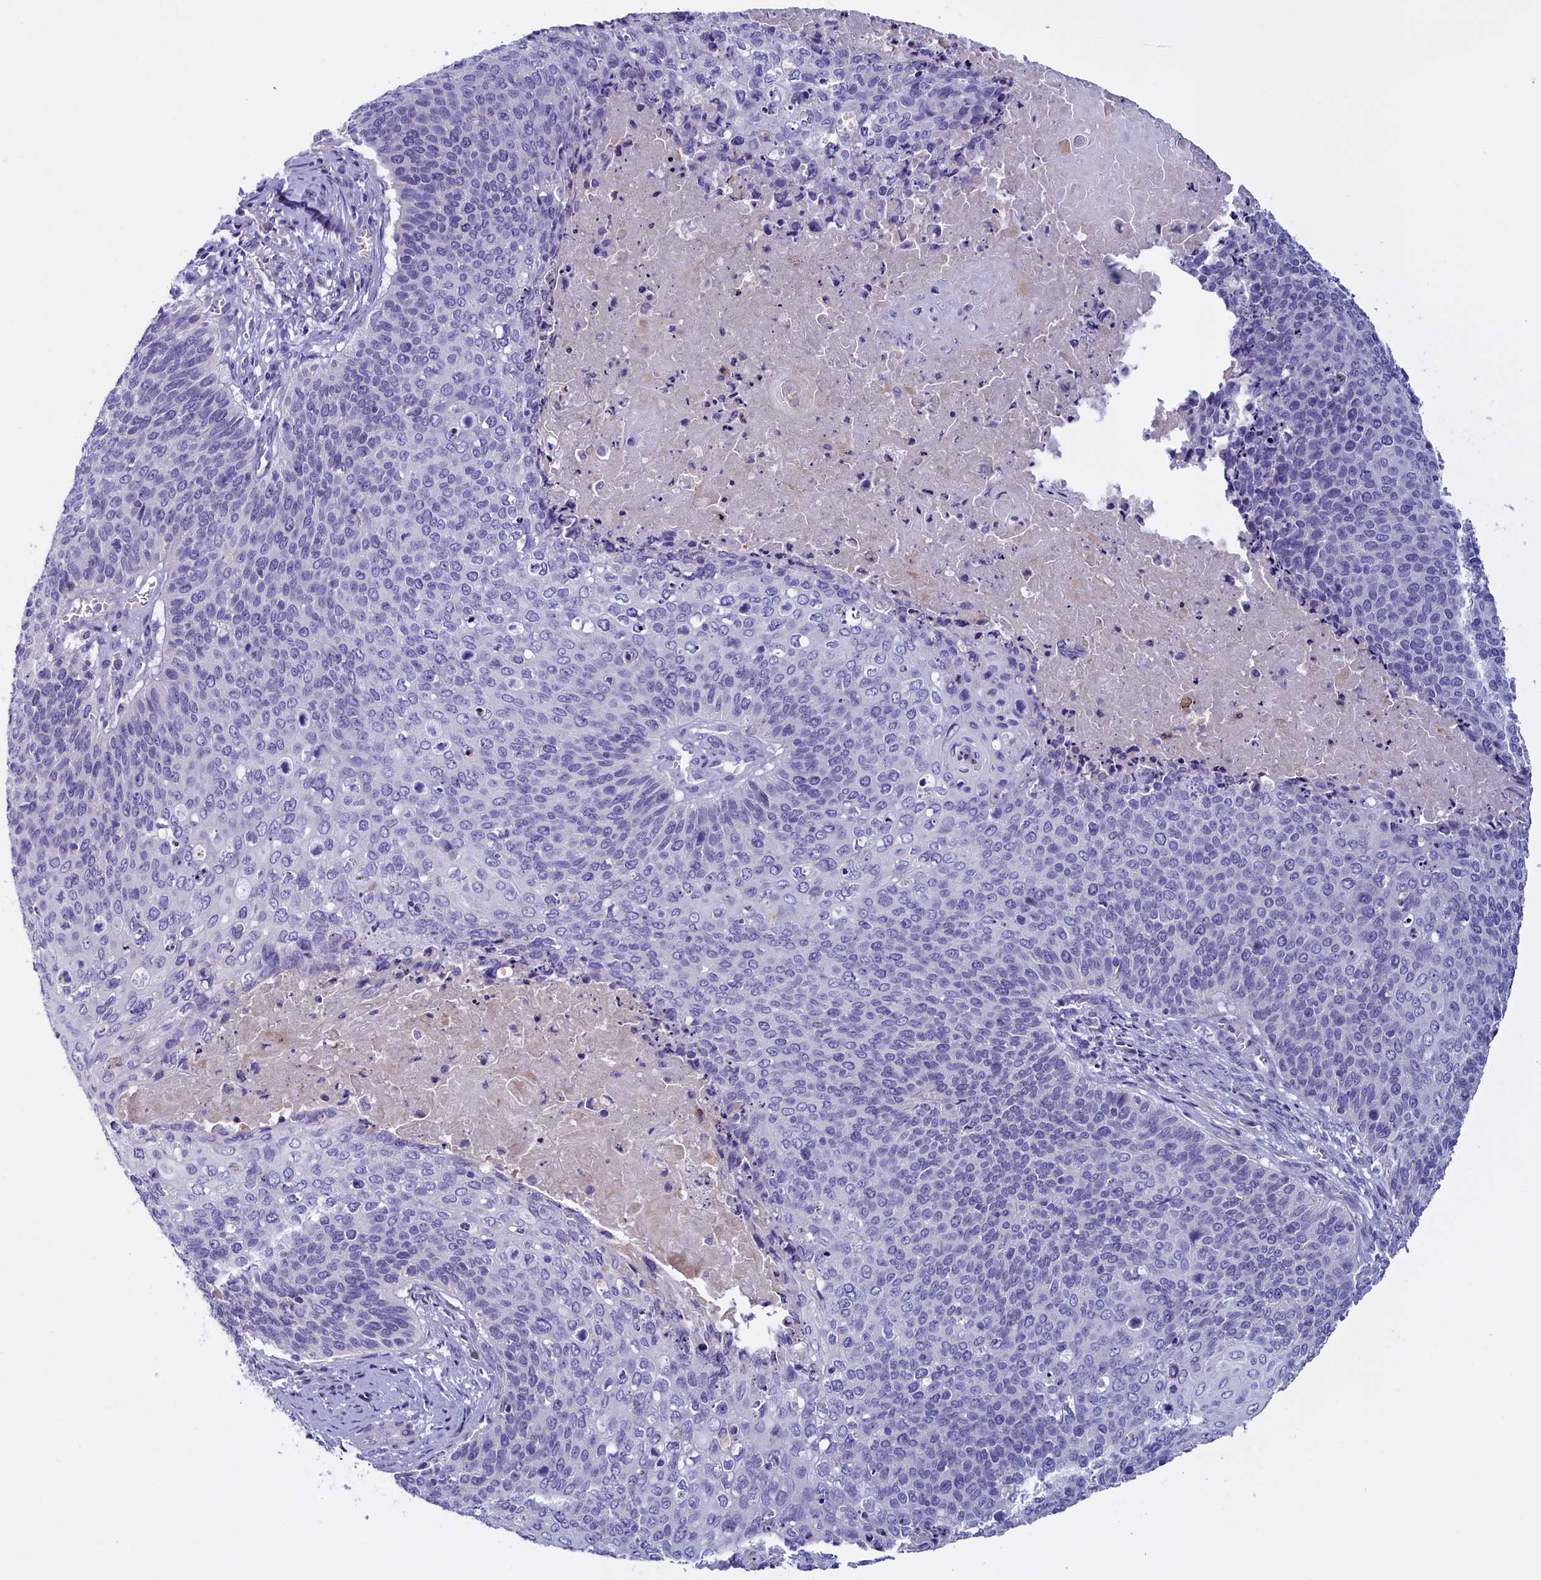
{"staining": {"intensity": "negative", "quantity": "none", "location": "none"}, "tissue": "cervical cancer", "cell_type": "Tumor cells", "image_type": "cancer", "snomed": [{"axis": "morphology", "description": "Squamous cell carcinoma, NOS"}, {"axis": "topography", "description": "Cervix"}], "caption": "Immunohistochemistry histopathology image of human cervical cancer (squamous cell carcinoma) stained for a protein (brown), which reveals no staining in tumor cells.", "gene": "RTTN", "patient": {"sex": "female", "age": 39}}